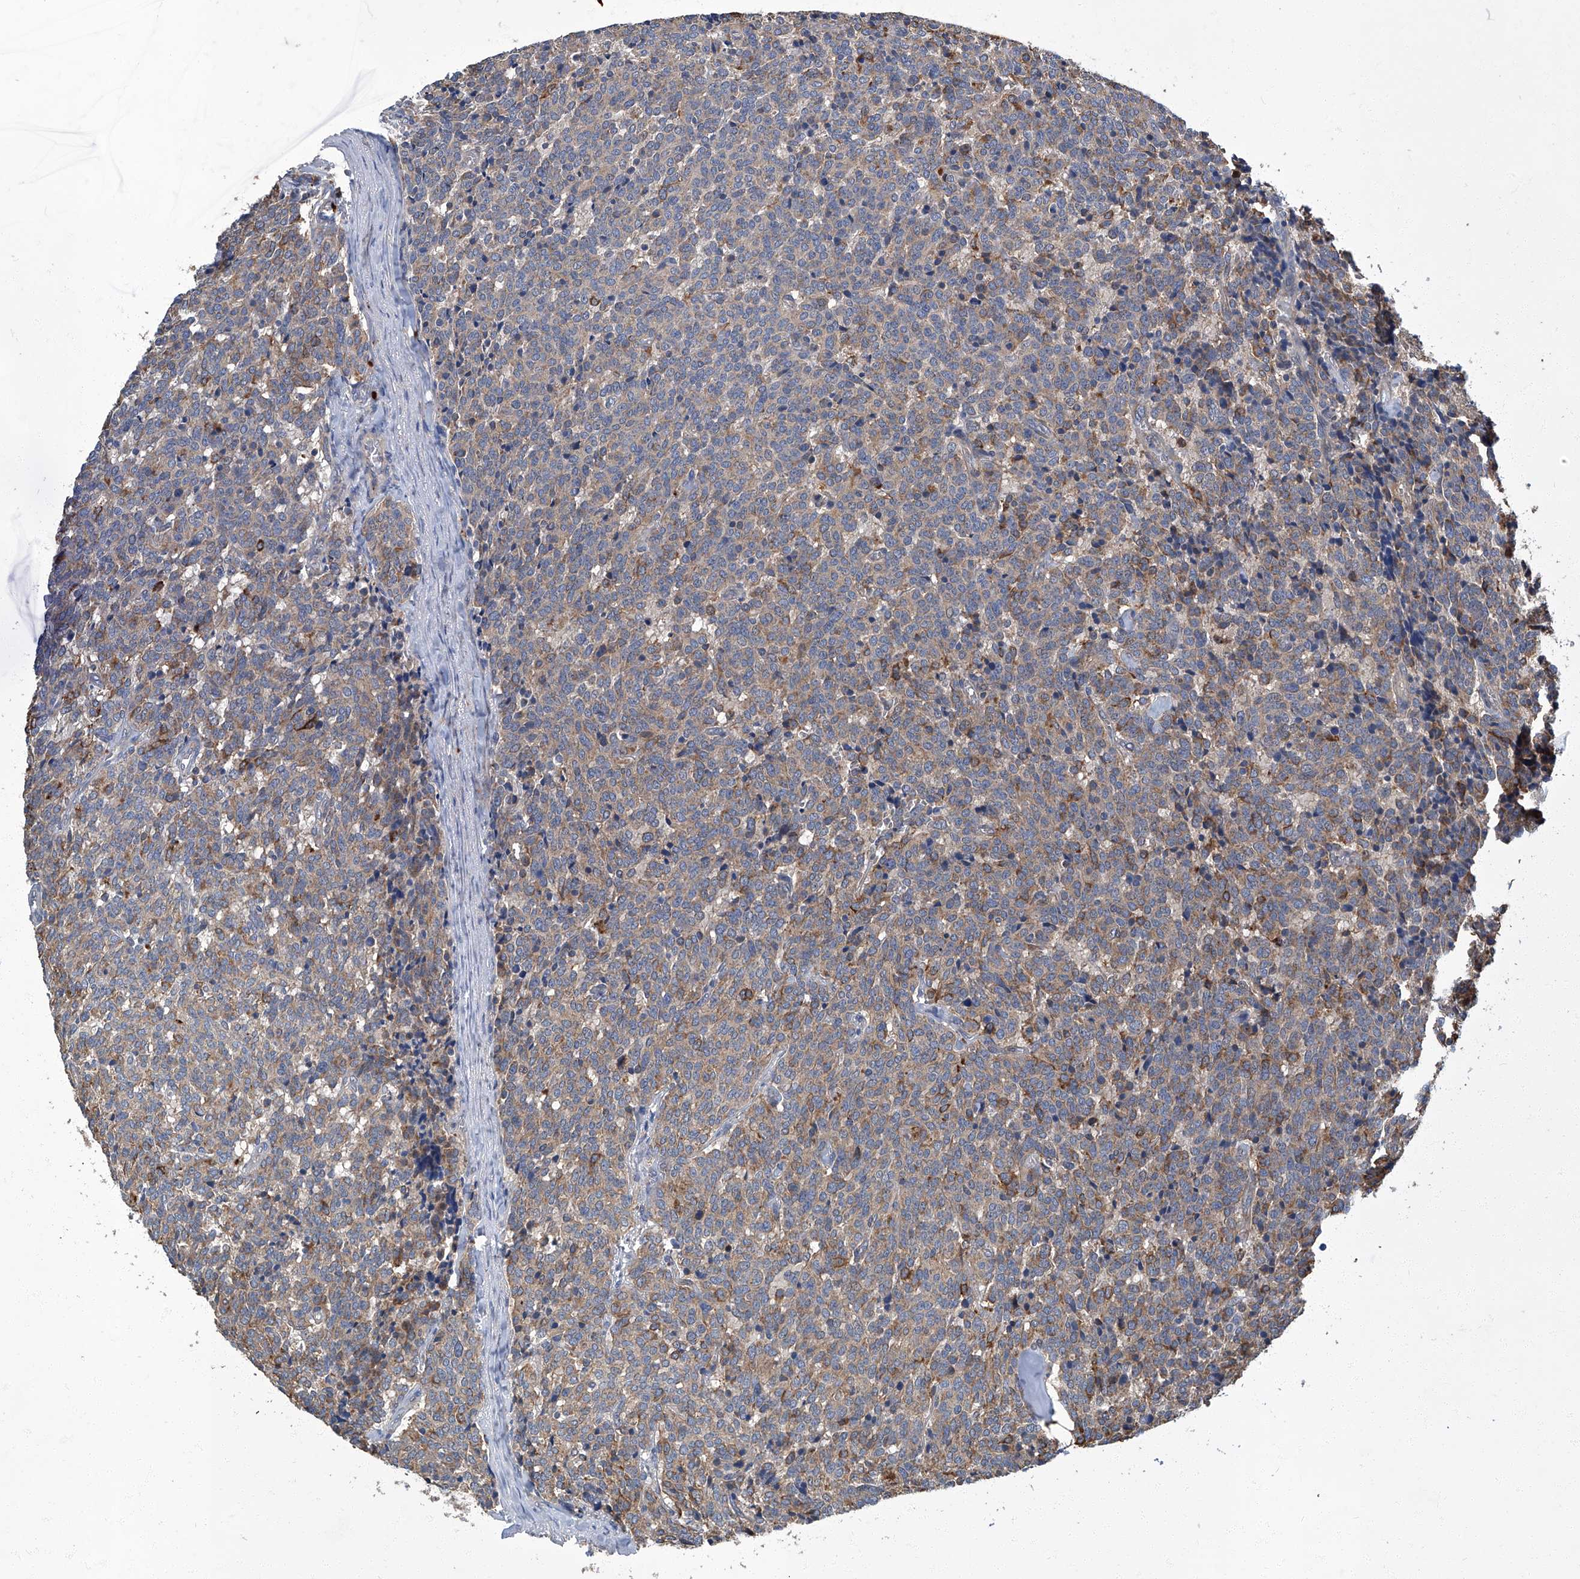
{"staining": {"intensity": "weak", "quantity": "25%-75%", "location": "cytoplasmic/membranous"}, "tissue": "carcinoid", "cell_type": "Tumor cells", "image_type": "cancer", "snomed": [{"axis": "morphology", "description": "Carcinoid, malignant, NOS"}, {"axis": "topography", "description": "Lung"}], "caption": "An immunohistochemistry image of tumor tissue is shown. Protein staining in brown shows weak cytoplasmic/membranous positivity in carcinoid within tumor cells.", "gene": "TNFRSF13B", "patient": {"sex": "female", "age": 46}}